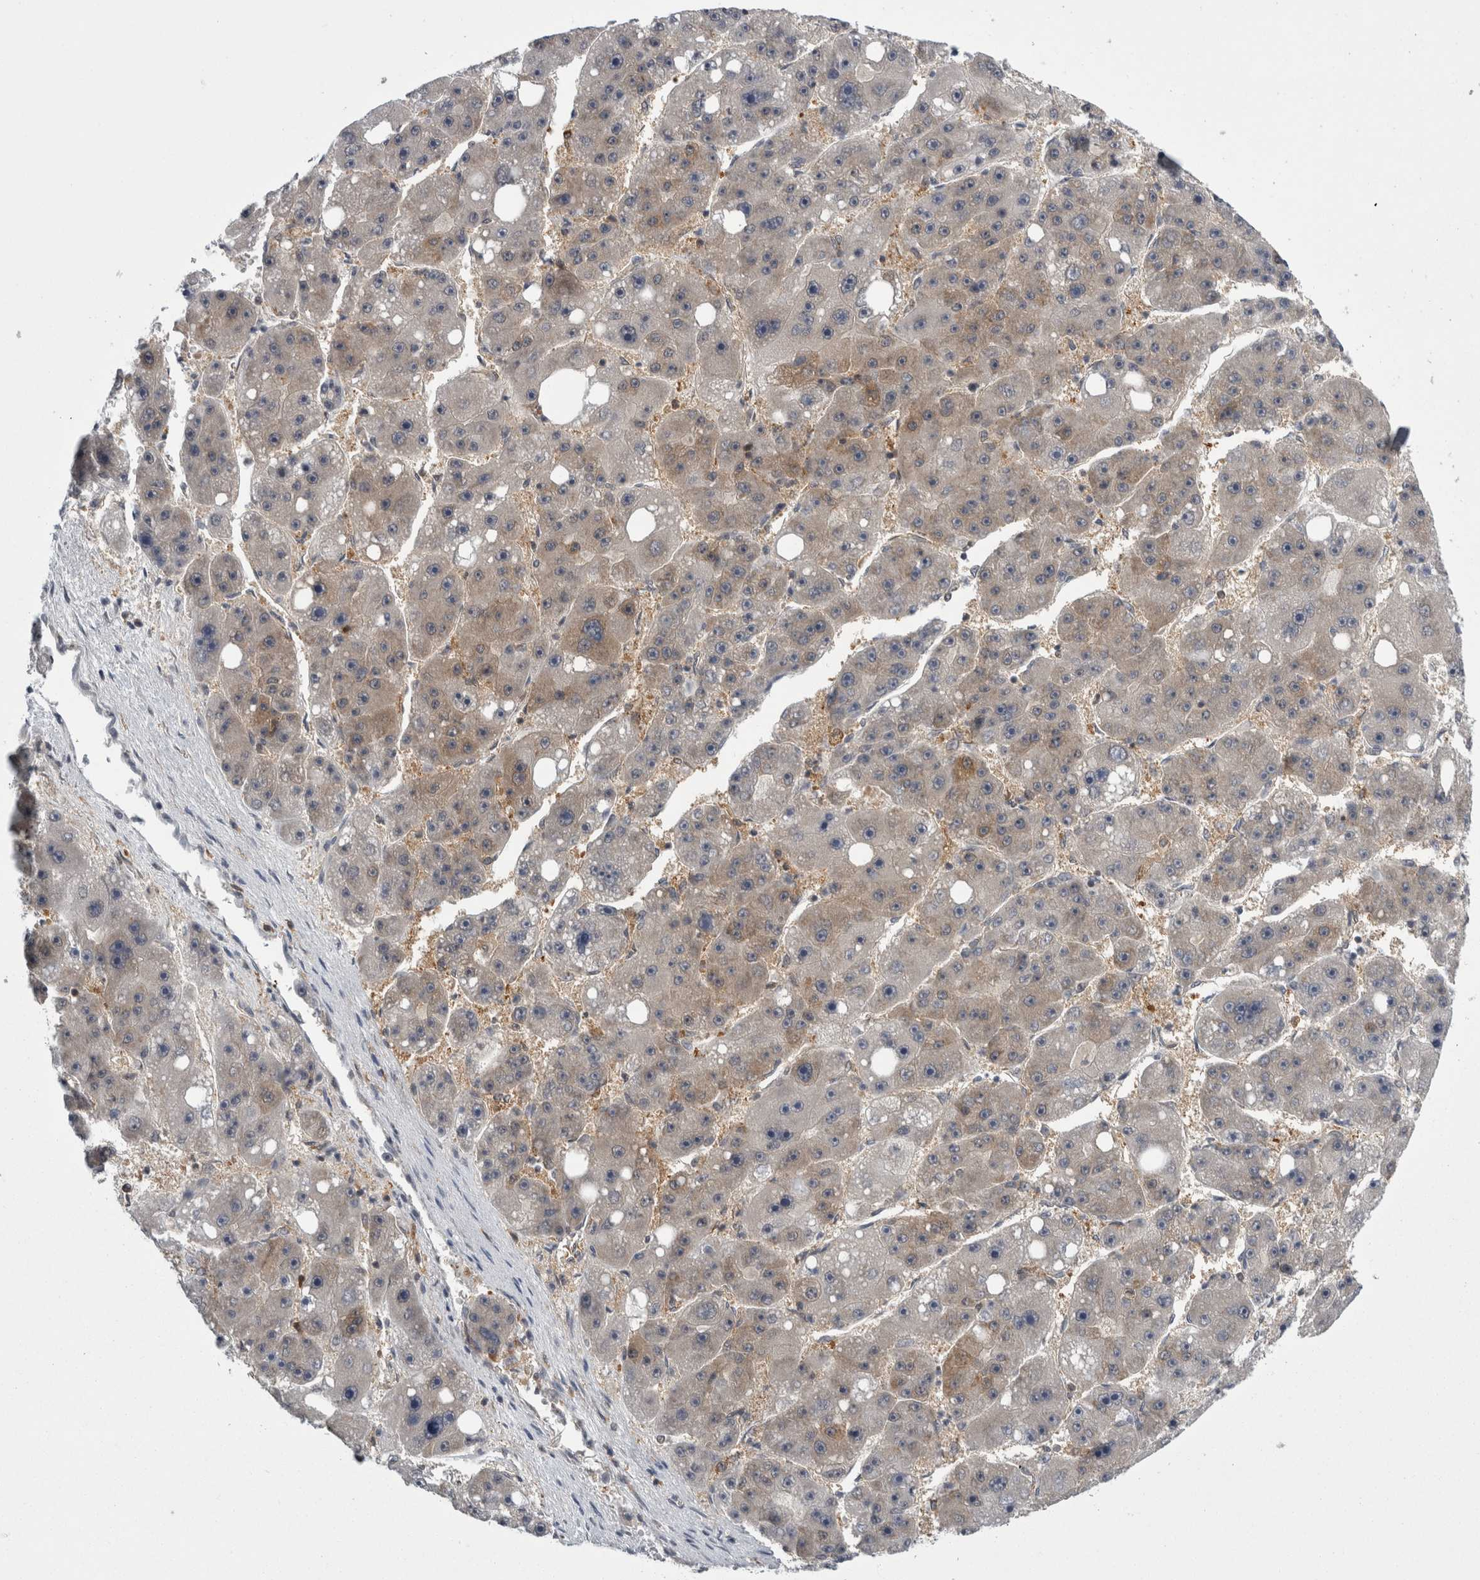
{"staining": {"intensity": "negative", "quantity": "none", "location": "none"}, "tissue": "liver cancer", "cell_type": "Tumor cells", "image_type": "cancer", "snomed": [{"axis": "morphology", "description": "Carcinoma, Hepatocellular, NOS"}, {"axis": "topography", "description": "Liver"}], "caption": "A micrograph of human liver cancer is negative for staining in tumor cells. (Stains: DAB immunohistochemistry with hematoxylin counter stain, Microscopy: brightfield microscopy at high magnification).", "gene": "CACYBP", "patient": {"sex": "female", "age": 61}}